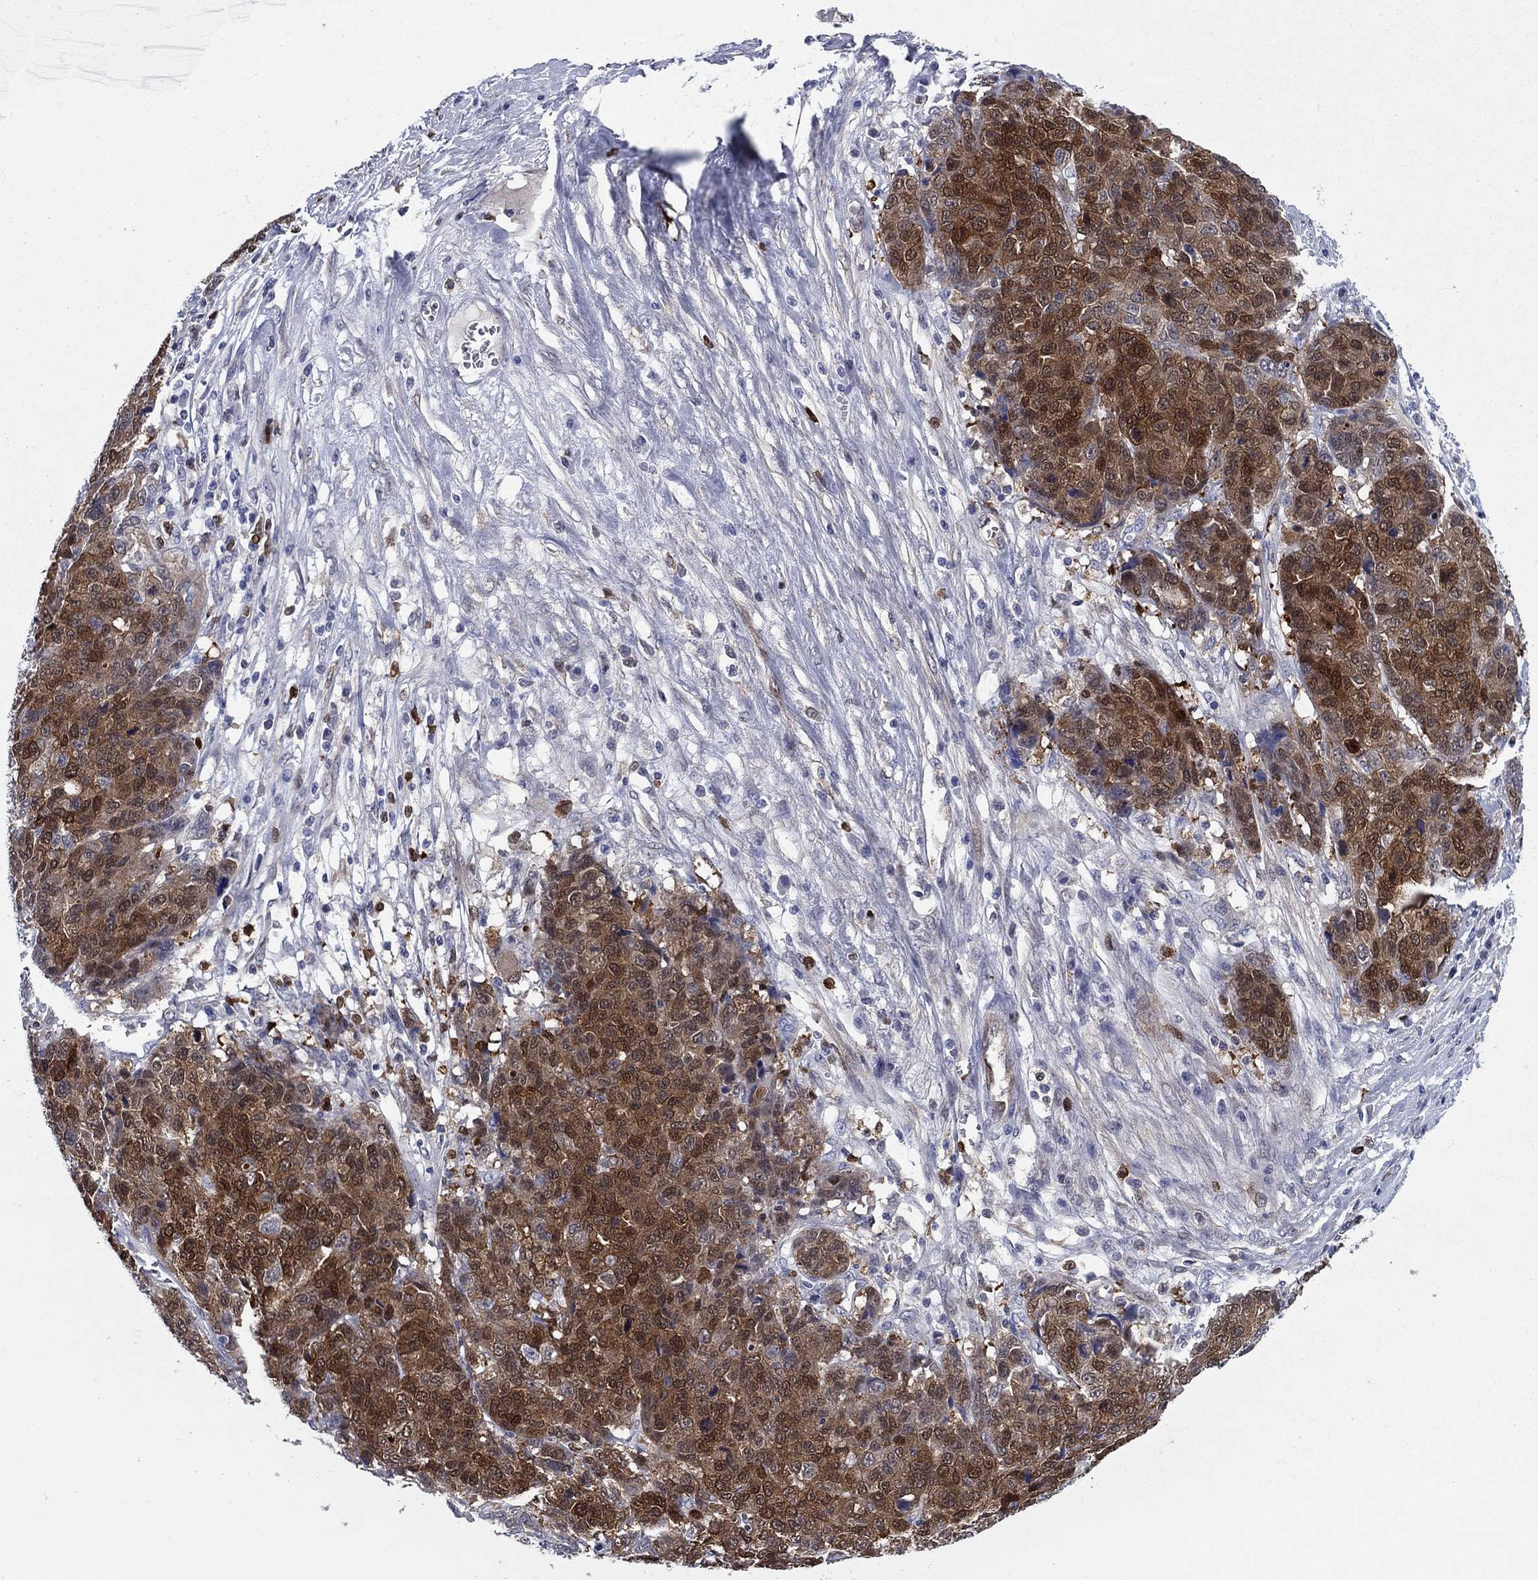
{"staining": {"intensity": "strong", "quantity": ">75%", "location": "cytoplasmic/membranous"}, "tissue": "ovarian cancer", "cell_type": "Tumor cells", "image_type": "cancer", "snomed": [{"axis": "morphology", "description": "Cystadenocarcinoma, serous, NOS"}, {"axis": "topography", "description": "Ovary"}], "caption": "A brown stain highlights strong cytoplasmic/membranous positivity of a protein in ovarian cancer (serous cystadenocarcinoma) tumor cells.", "gene": "STMN1", "patient": {"sex": "female", "age": 87}}